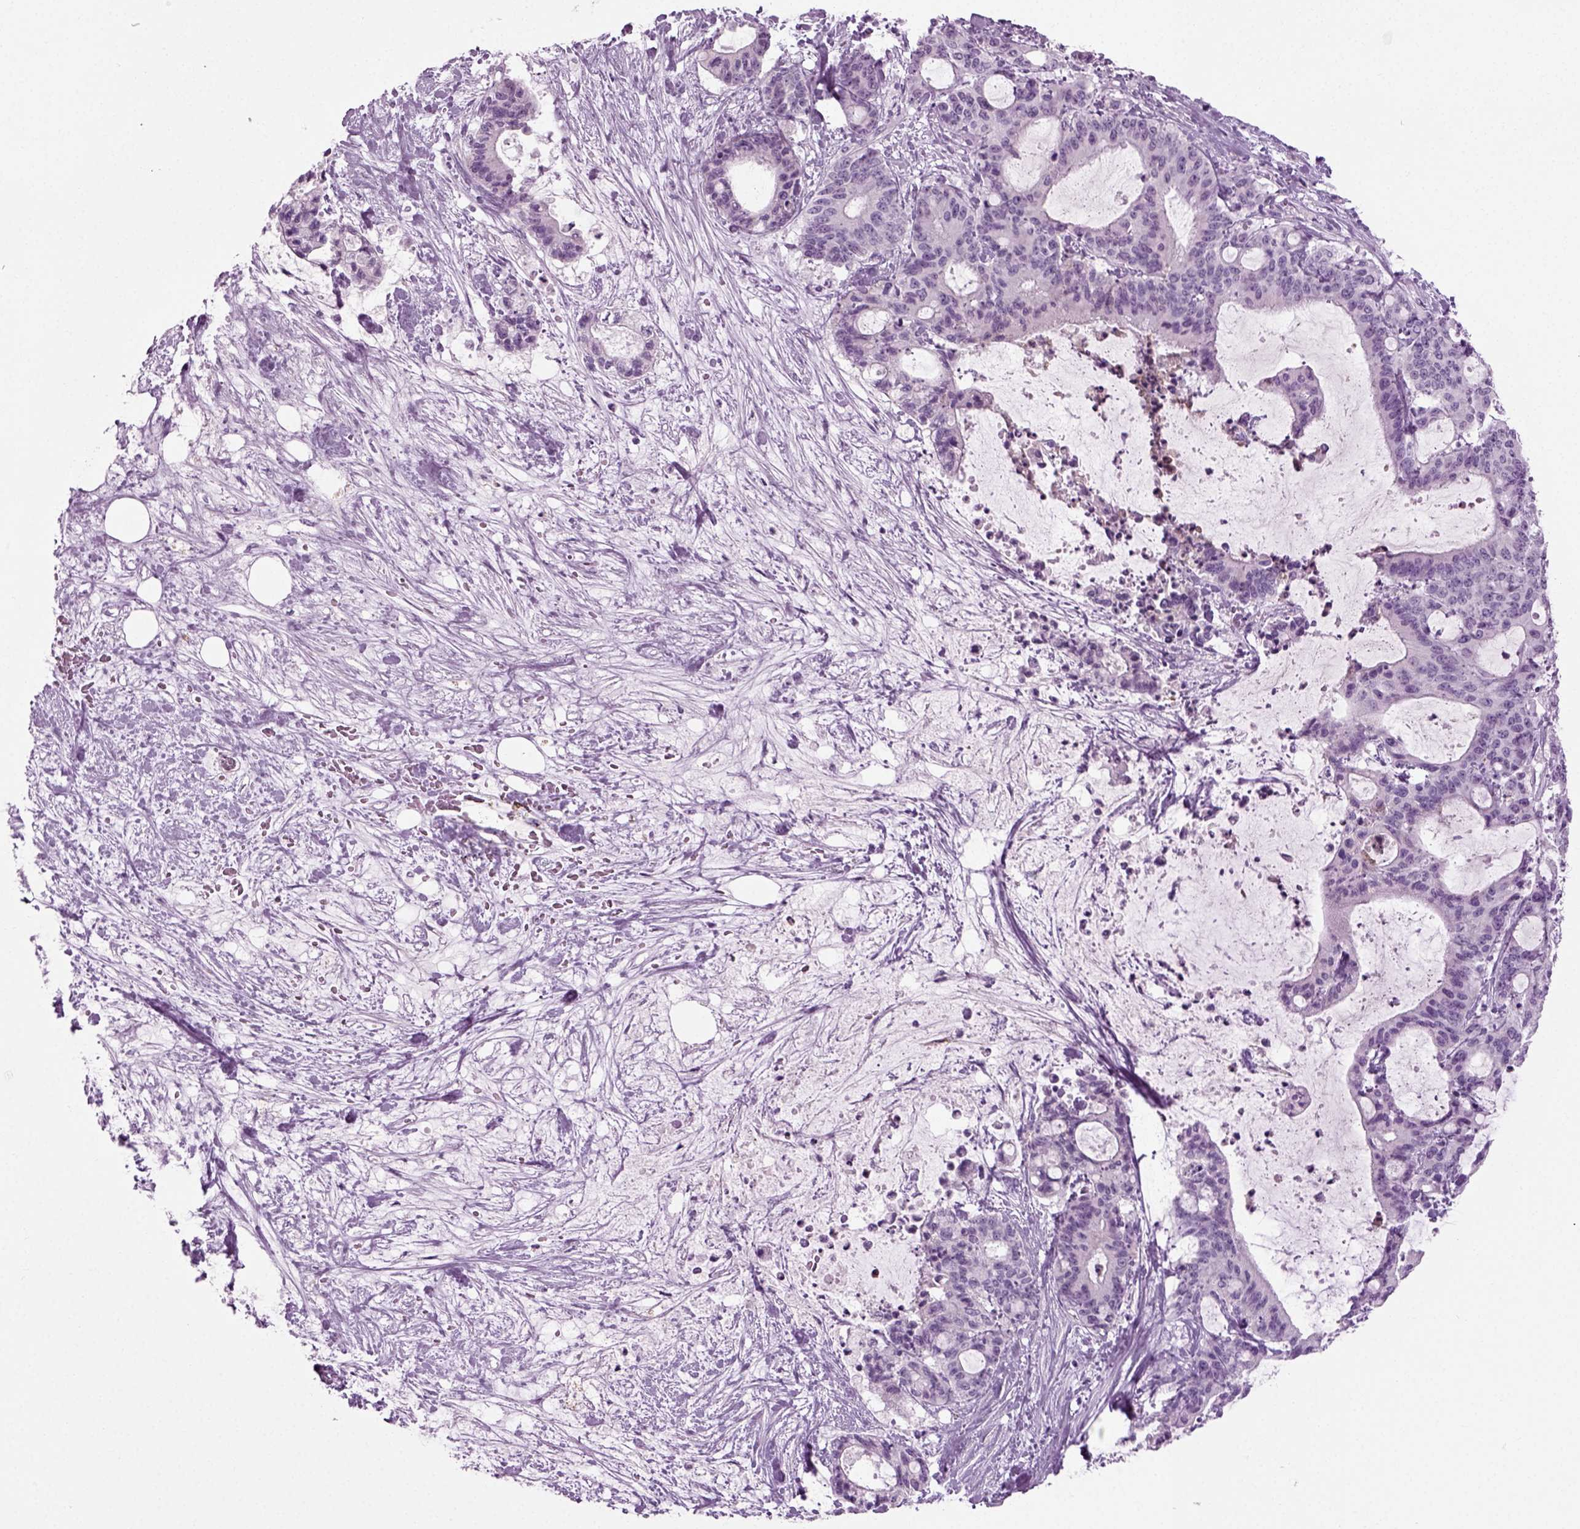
{"staining": {"intensity": "negative", "quantity": "none", "location": "none"}, "tissue": "liver cancer", "cell_type": "Tumor cells", "image_type": "cancer", "snomed": [{"axis": "morphology", "description": "Cholangiocarcinoma"}, {"axis": "topography", "description": "Liver"}], "caption": "Histopathology image shows no significant protein staining in tumor cells of liver cholangiocarcinoma.", "gene": "PRLH", "patient": {"sex": "female", "age": 73}}